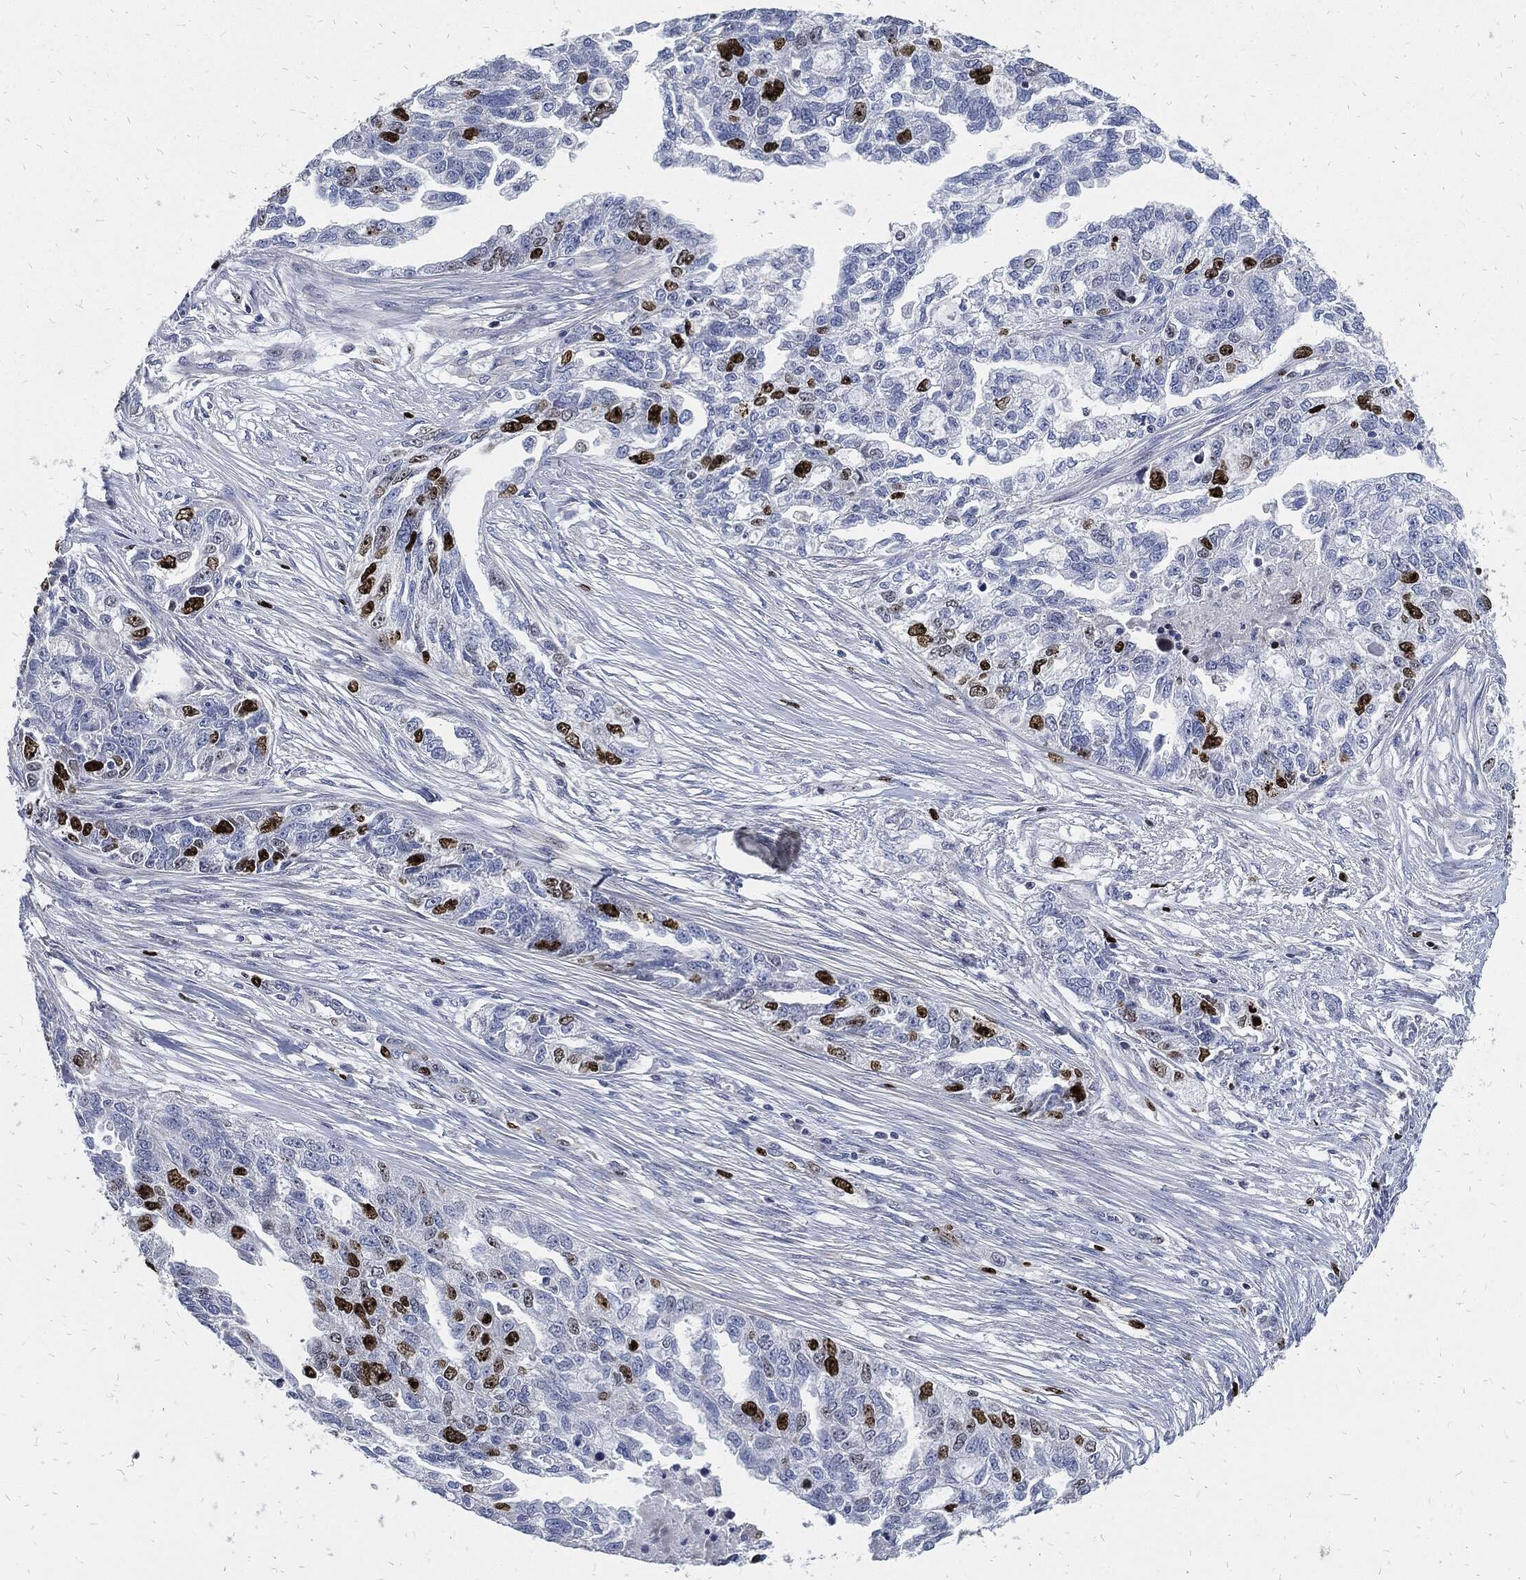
{"staining": {"intensity": "strong", "quantity": "25%-75%", "location": "nuclear"}, "tissue": "ovarian cancer", "cell_type": "Tumor cells", "image_type": "cancer", "snomed": [{"axis": "morphology", "description": "Cystadenocarcinoma, serous, NOS"}, {"axis": "topography", "description": "Ovary"}], "caption": "High-magnification brightfield microscopy of ovarian serous cystadenocarcinoma stained with DAB (3,3'-diaminobenzidine) (brown) and counterstained with hematoxylin (blue). tumor cells exhibit strong nuclear positivity is present in about25%-75% of cells.", "gene": "MKI67", "patient": {"sex": "female", "age": 51}}